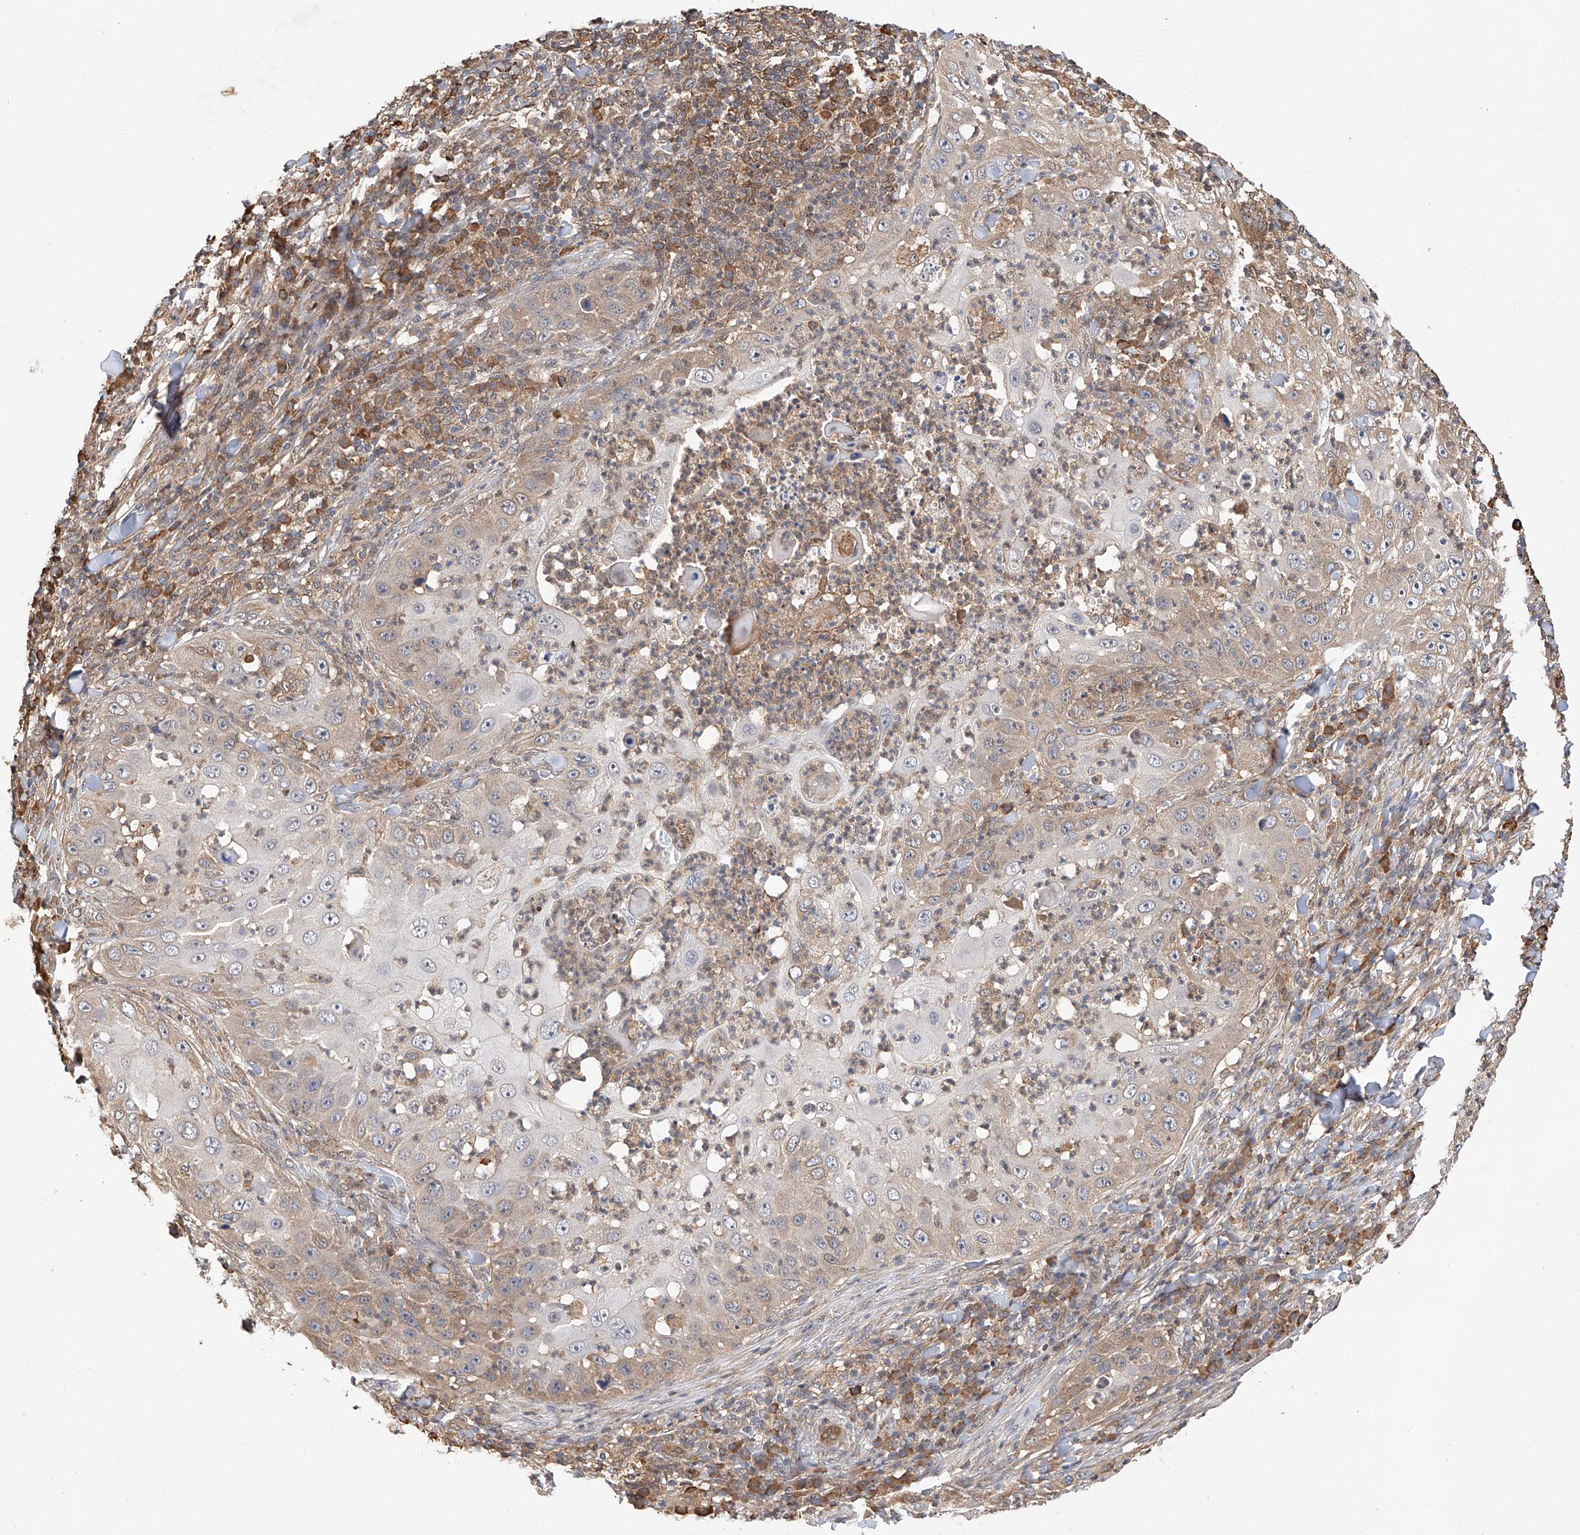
{"staining": {"intensity": "moderate", "quantity": "<25%", "location": "cytoplasmic/membranous"}, "tissue": "skin cancer", "cell_type": "Tumor cells", "image_type": "cancer", "snomed": [{"axis": "morphology", "description": "Squamous cell carcinoma, NOS"}, {"axis": "topography", "description": "Skin"}], "caption": "This image exhibits immunohistochemistry staining of human skin cancer (squamous cell carcinoma), with low moderate cytoplasmic/membranous expression in approximately <25% of tumor cells.", "gene": "RILPL2", "patient": {"sex": "female", "age": 44}}